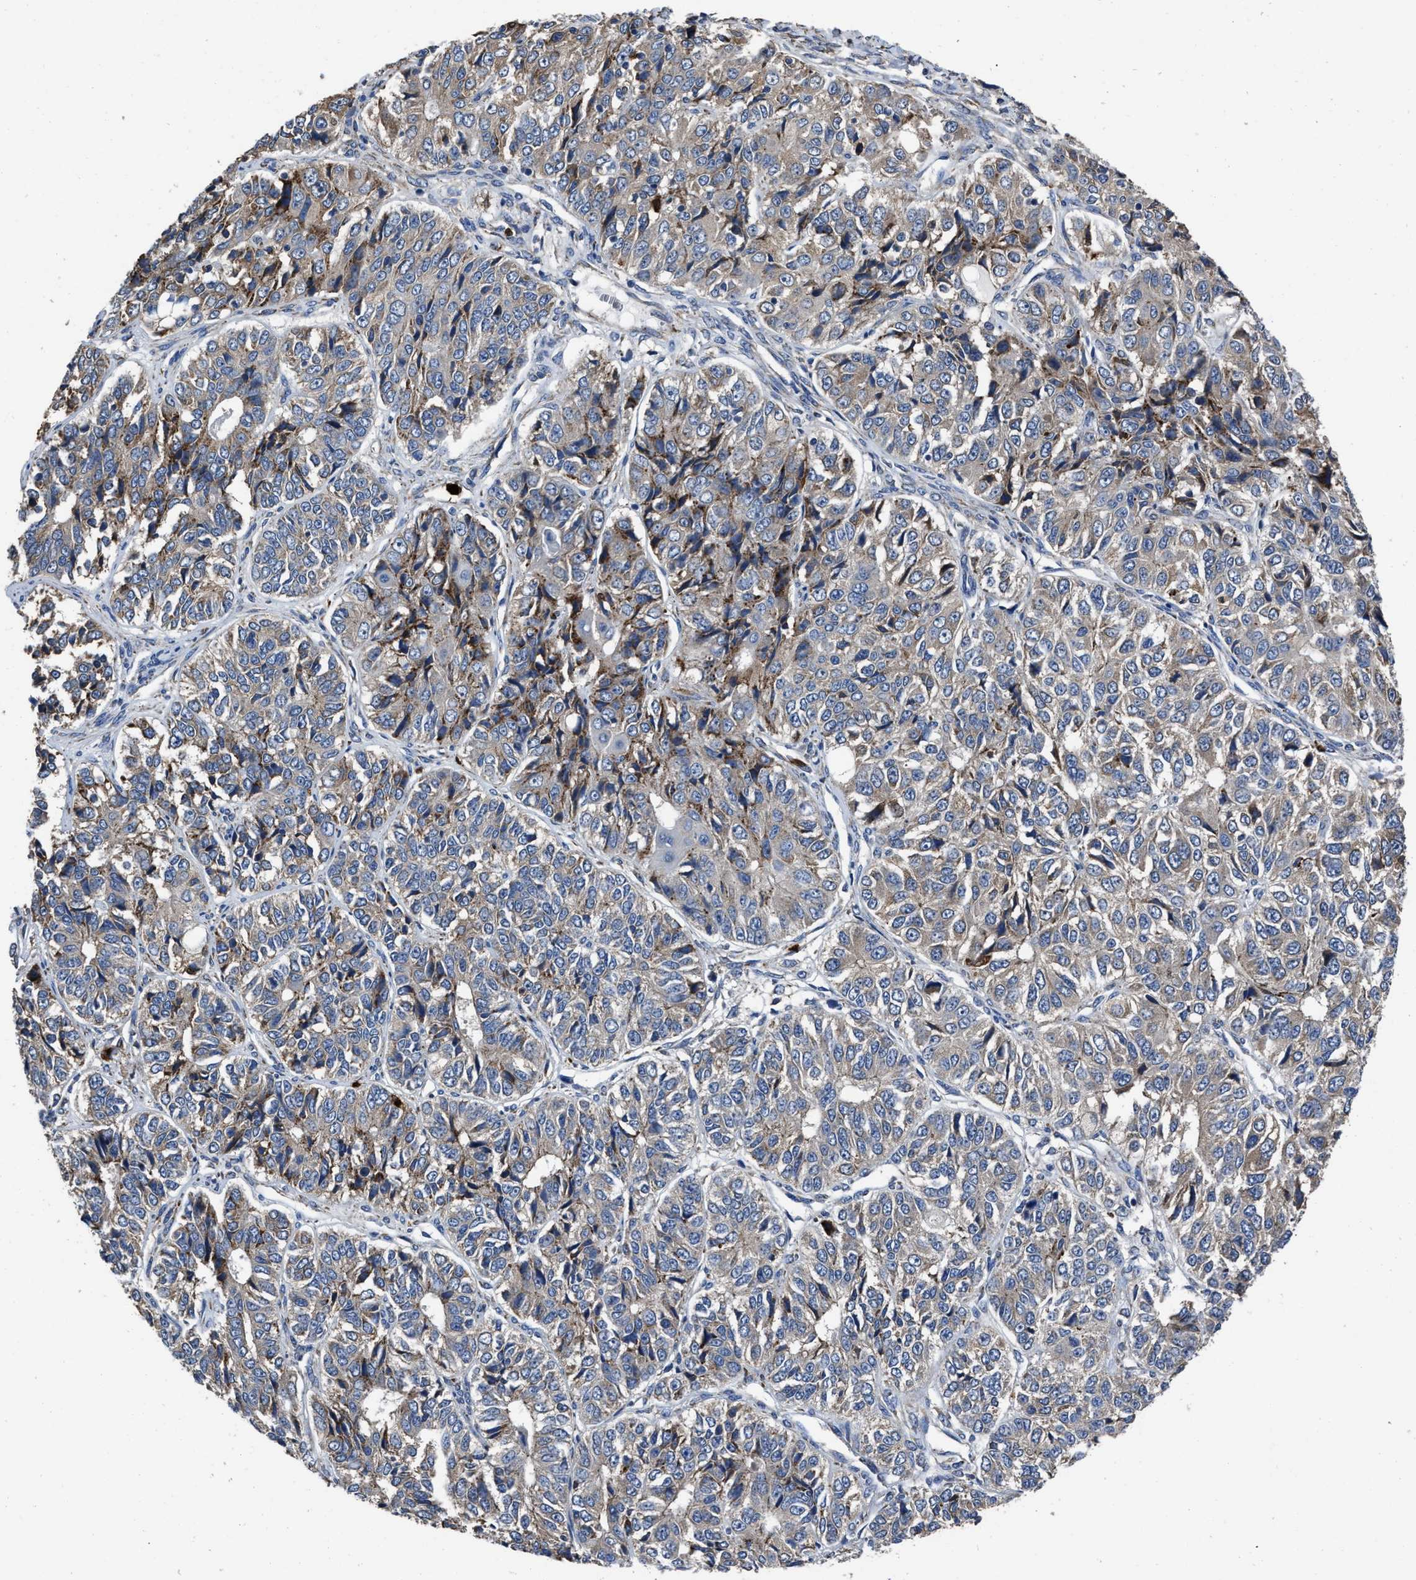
{"staining": {"intensity": "weak", "quantity": "25%-75%", "location": "cytoplasmic/membranous"}, "tissue": "ovarian cancer", "cell_type": "Tumor cells", "image_type": "cancer", "snomed": [{"axis": "morphology", "description": "Carcinoma, endometroid"}, {"axis": "topography", "description": "Ovary"}], "caption": "Ovarian endometroid carcinoma stained with a brown dye reveals weak cytoplasmic/membranous positive positivity in approximately 25%-75% of tumor cells.", "gene": "ANGPT1", "patient": {"sex": "female", "age": 51}}